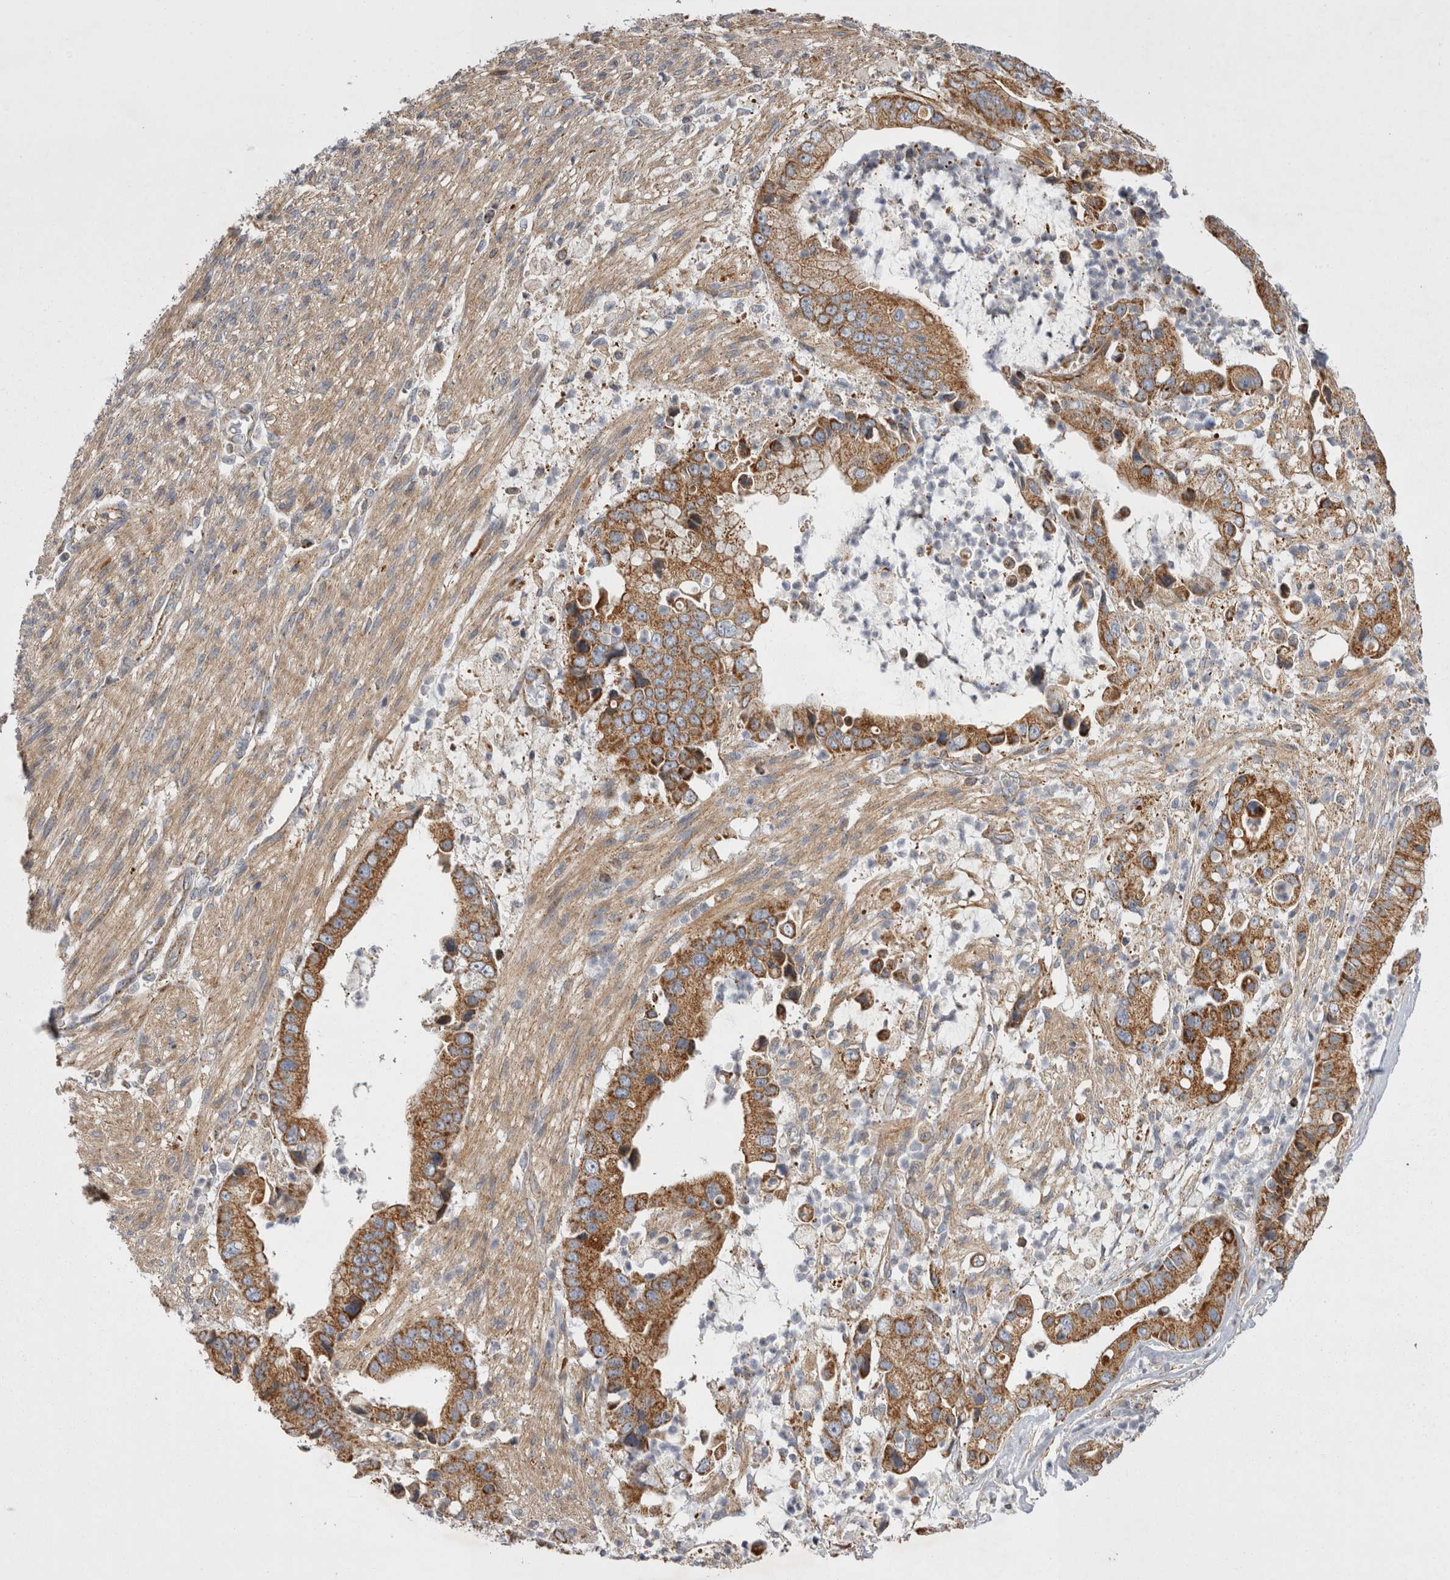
{"staining": {"intensity": "strong", "quantity": ">75%", "location": "cytoplasmic/membranous"}, "tissue": "liver cancer", "cell_type": "Tumor cells", "image_type": "cancer", "snomed": [{"axis": "morphology", "description": "Cholangiocarcinoma"}, {"axis": "topography", "description": "Liver"}], "caption": "Liver cancer stained with immunohistochemistry shows strong cytoplasmic/membranous positivity in about >75% of tumor cells.", "gene": "TSPOAP1", "patient": {"sex": "female", "age": 54}}